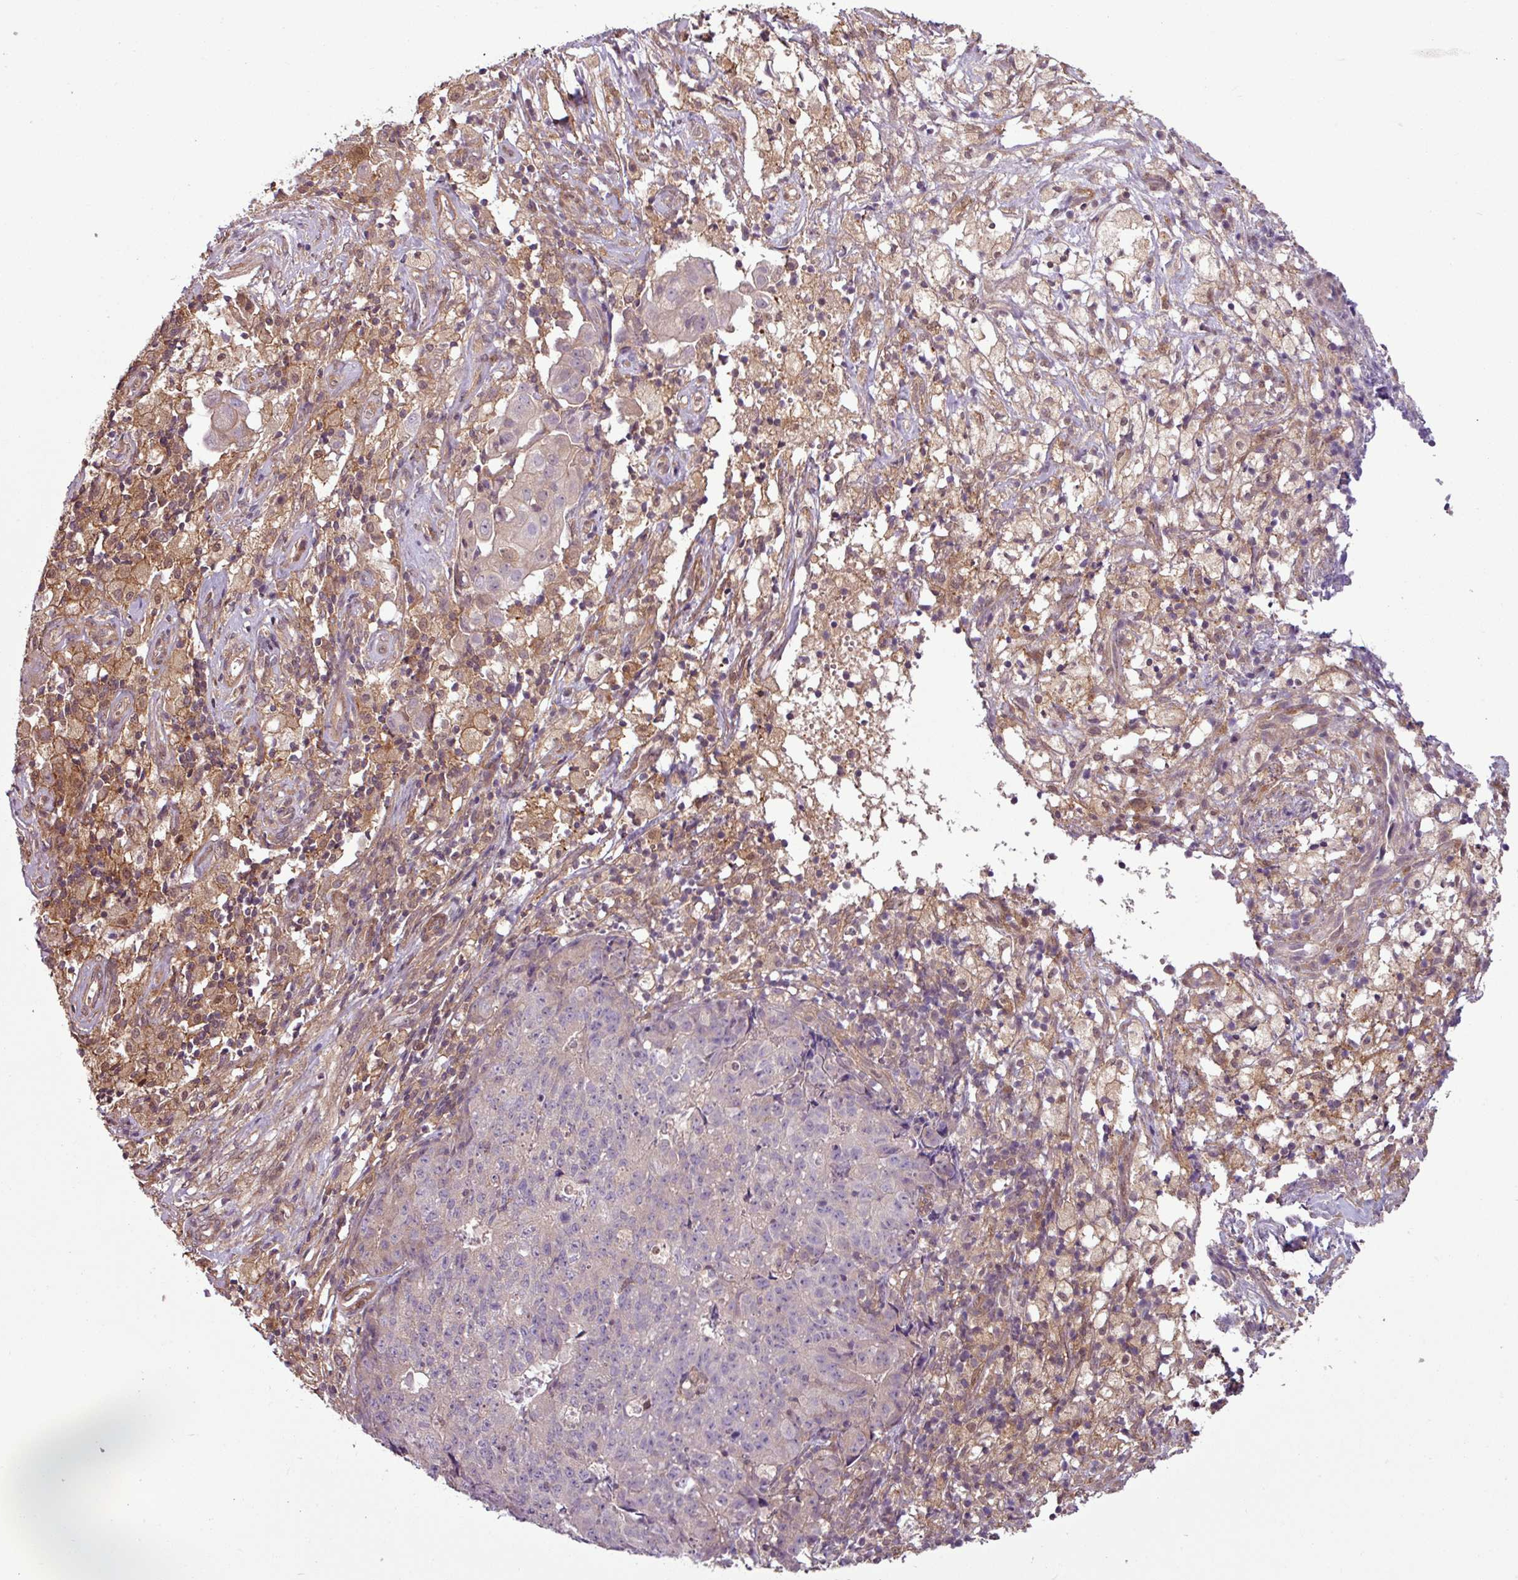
{"staining": {"intensity": "weak", "quantity": "<25%", "location": "cytoplasmic/membranous"}, "tissue": "ovarian cancer", "cell_type": "Tumor cells", "image_type": "cancer", "snomed": [{"axis": "morphology", "description": "Carcinoma, endometroid"}, {"axis": "topography", "description": "Ovary"}], "caption": "Tumor cells show no significant protein staining in ovarian endometroid carcinoma. Nuclei are stained in blue.", "gene": "SH3BGRL", "patient": {"sex": "female", "age": 42}}